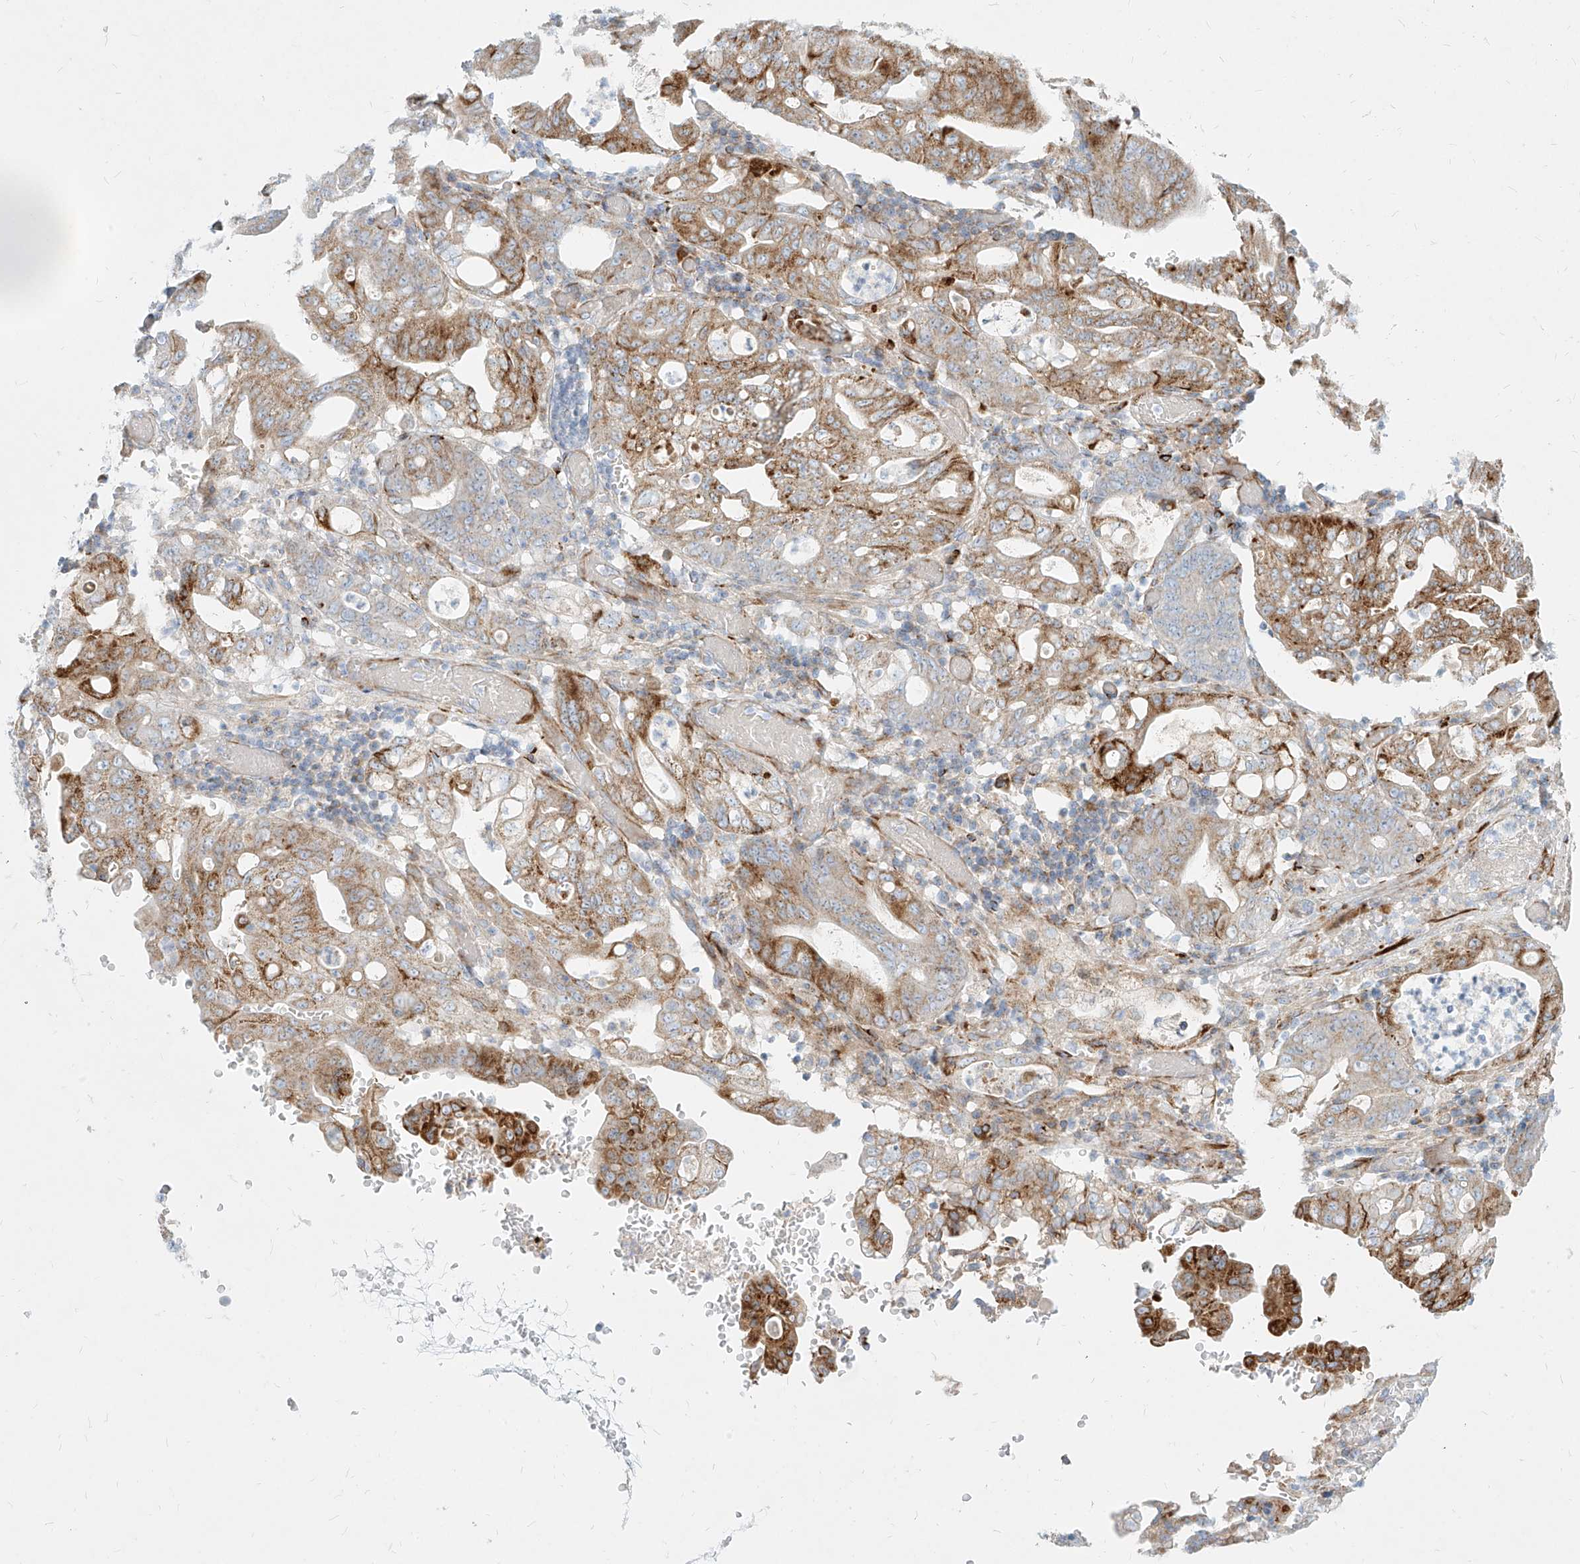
{"staining": {"intensity": "moderate", "quantity": ">75%", "location": "cytoplasmic/membranous"}, "tissue": "stomach cancer", "cell_type": "Tumor cells", "image_type": "cancer", "snomed": [{"axis": "morphology", "description": "Adenocarcinoma, NOS"}, {"axis": "topography", "description": "Stomach"}], "caption": "High-magnification brightfield microscopy of adenocarcinoma (stomach) stained with DAB (brown) and counterstained with hematoxylin (blue). tumor cells exhibit moderate cytoplasmic/membranous positivity is present in approximately>75% of cells.", "gene": "MTX2", "patient": {"sex": "female", "age": 73}}